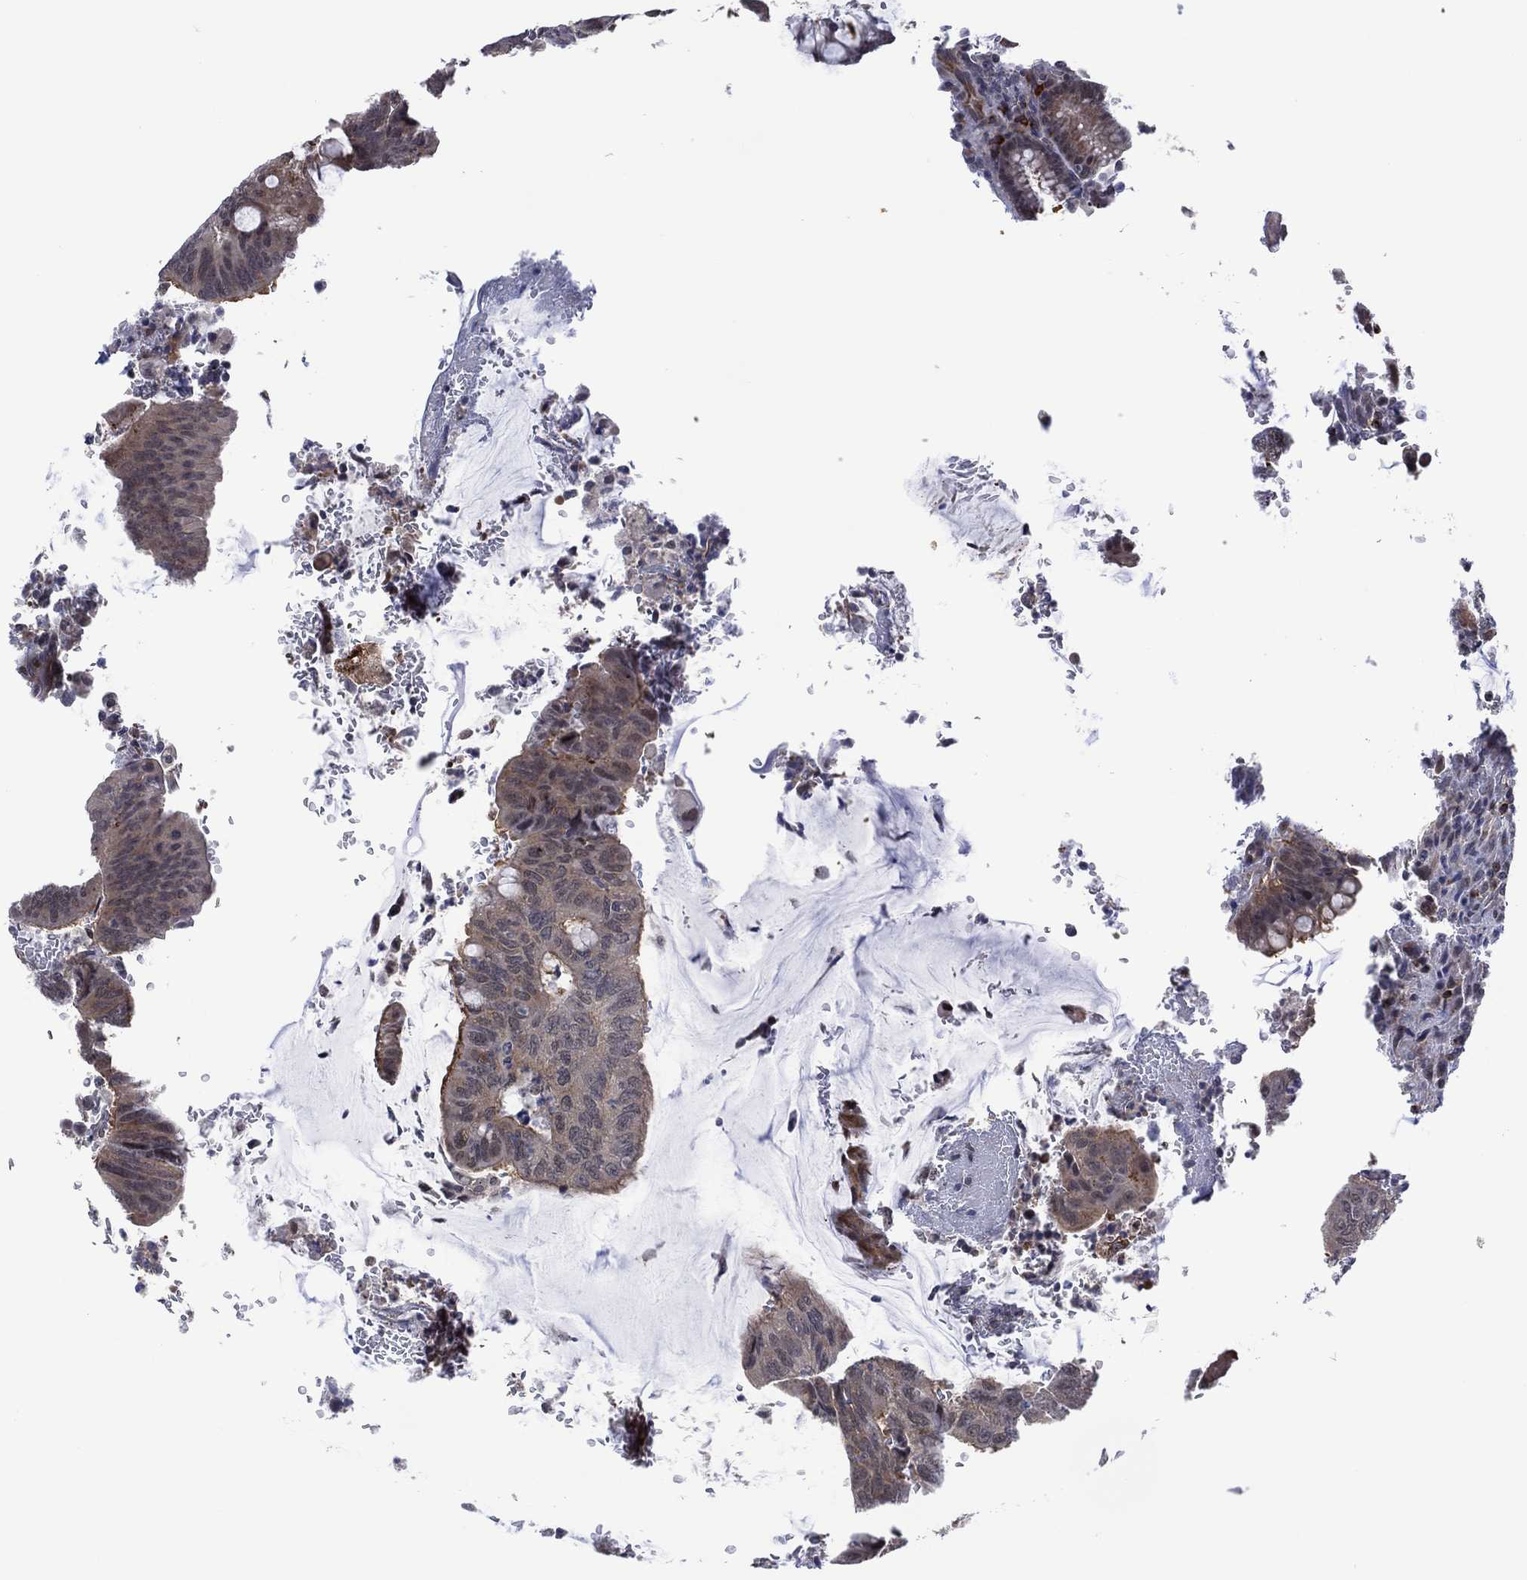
{"staining": {"intensity": "weak", "quantity": "<25%", "location": "cytoplasmic/membranous"}, "tissue": "colorectal cancer", "cell_type": "Tumor cells", "image_type": "cancer", "snomed": [{"axis": "morphology", "description": "Normal tissue, NOS"}, {"axis": "morphology", "description": "Adenocarcinoma, NOS"}, {"axis": "topography", "description": "Rectum"}], "caption": "Protein analysis of colorectal cancer (adenocarcinoma) exhibits no significant staining in tumor cells.", "gene": "DPP4", "patient": {"sex": "male", "age": 92}}